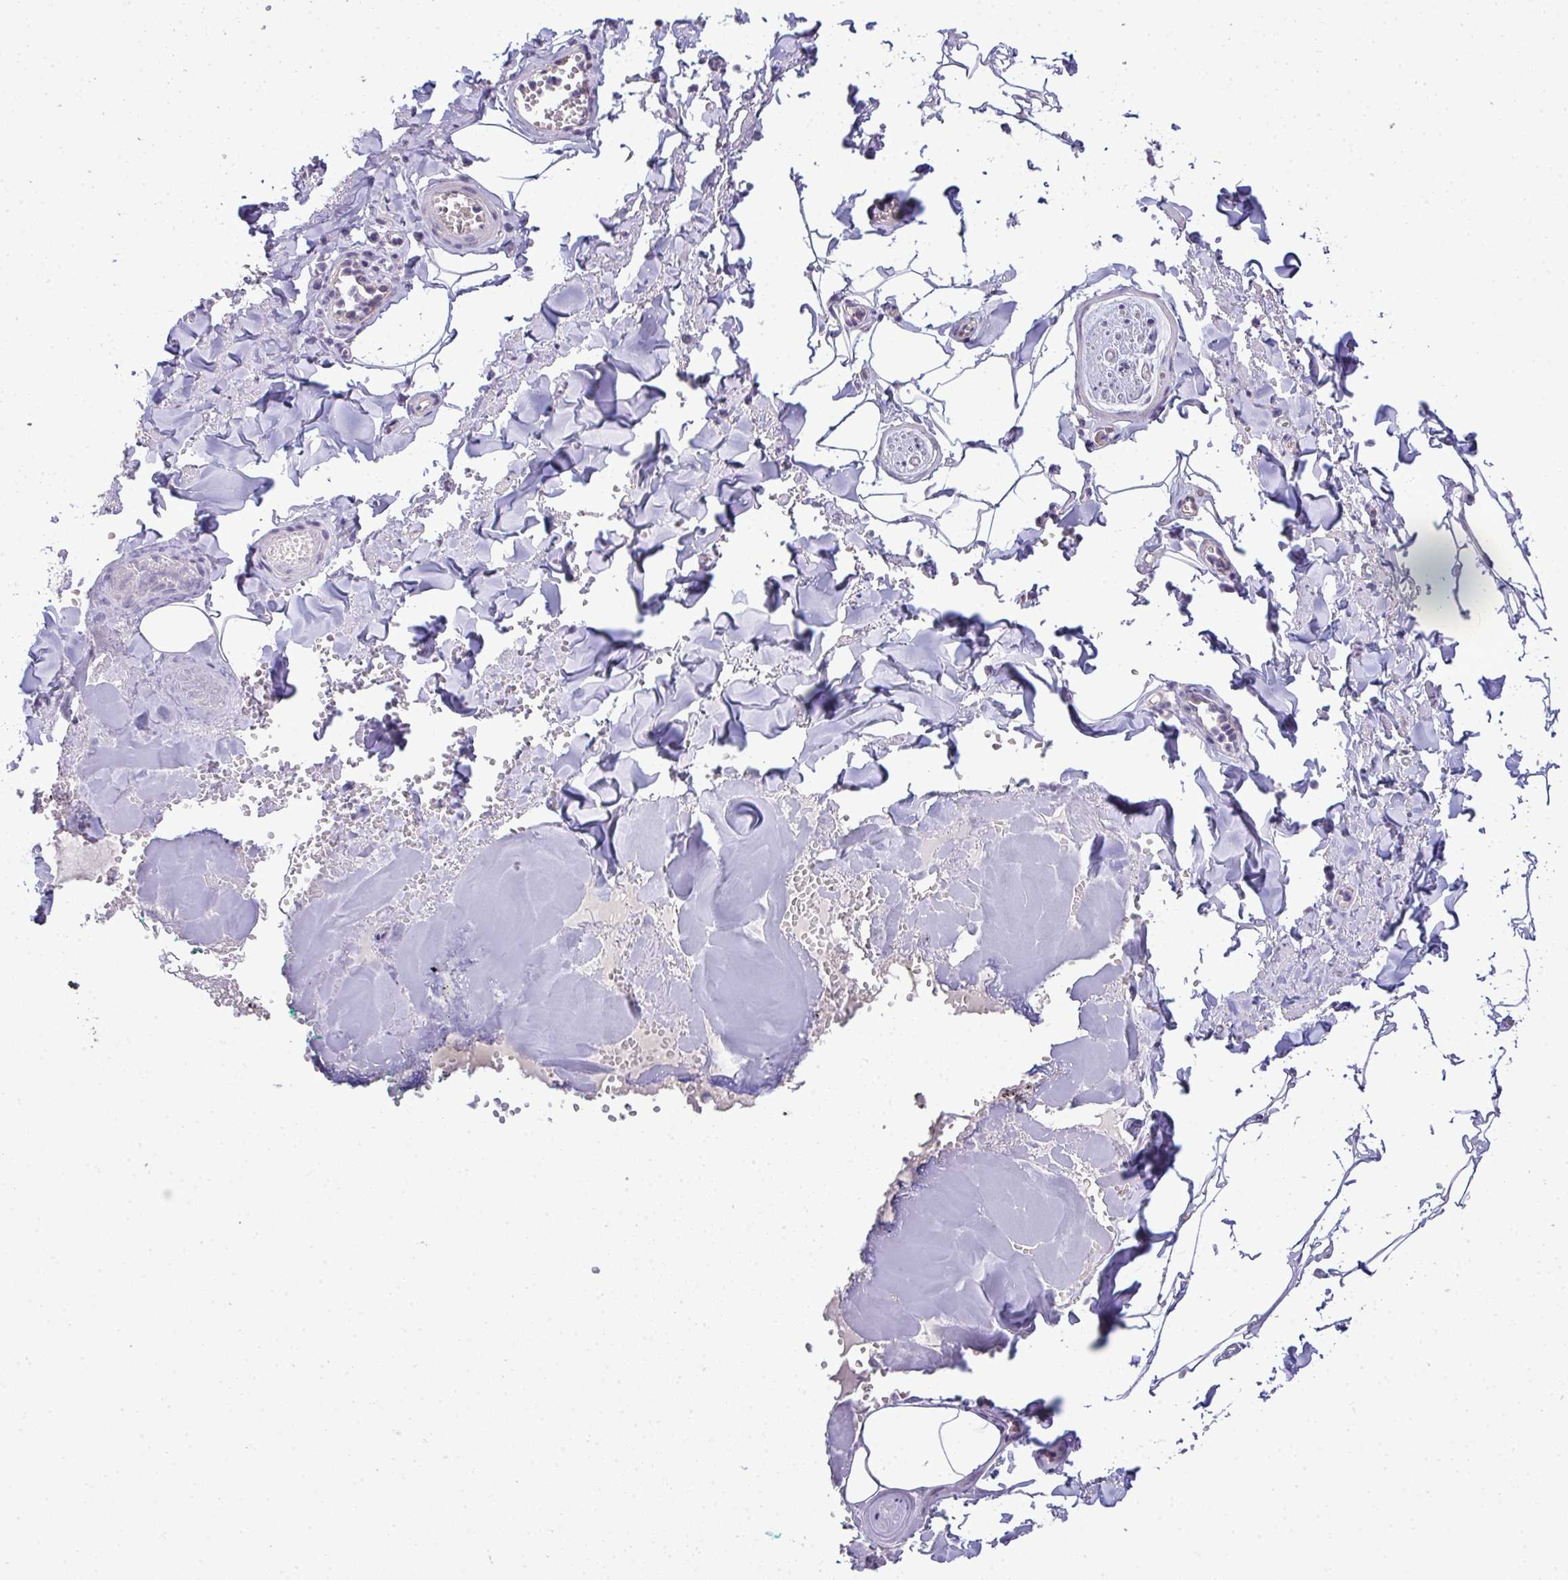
{"staining": {"intensity": "negative", "quantity": "none", "location": "none"}, "tissue": "adipose tissue", "cell_type": "Adipocytes", "image_type": "normal", "snomed": [{"axis": "morphology", "description": "Normal tissue, NOS"}, {"axis": "topography", "description": "Vulva"}, {"axis": "topography", "description": "Peripheral nerve tissue"}], "caption": "High magnification brightfield microscopy of benign adipose tissue stained with DAB (3,3'-diaminobenzidine) (brown) and counterstained with hematoxylin (blue): adipocytes show no significant expression. (DAB immunohistochemistry (IHC) with hematoxylin counter stain).", "gene": "NT5C1A", "patient": {"sex": "female", "age": 66}}